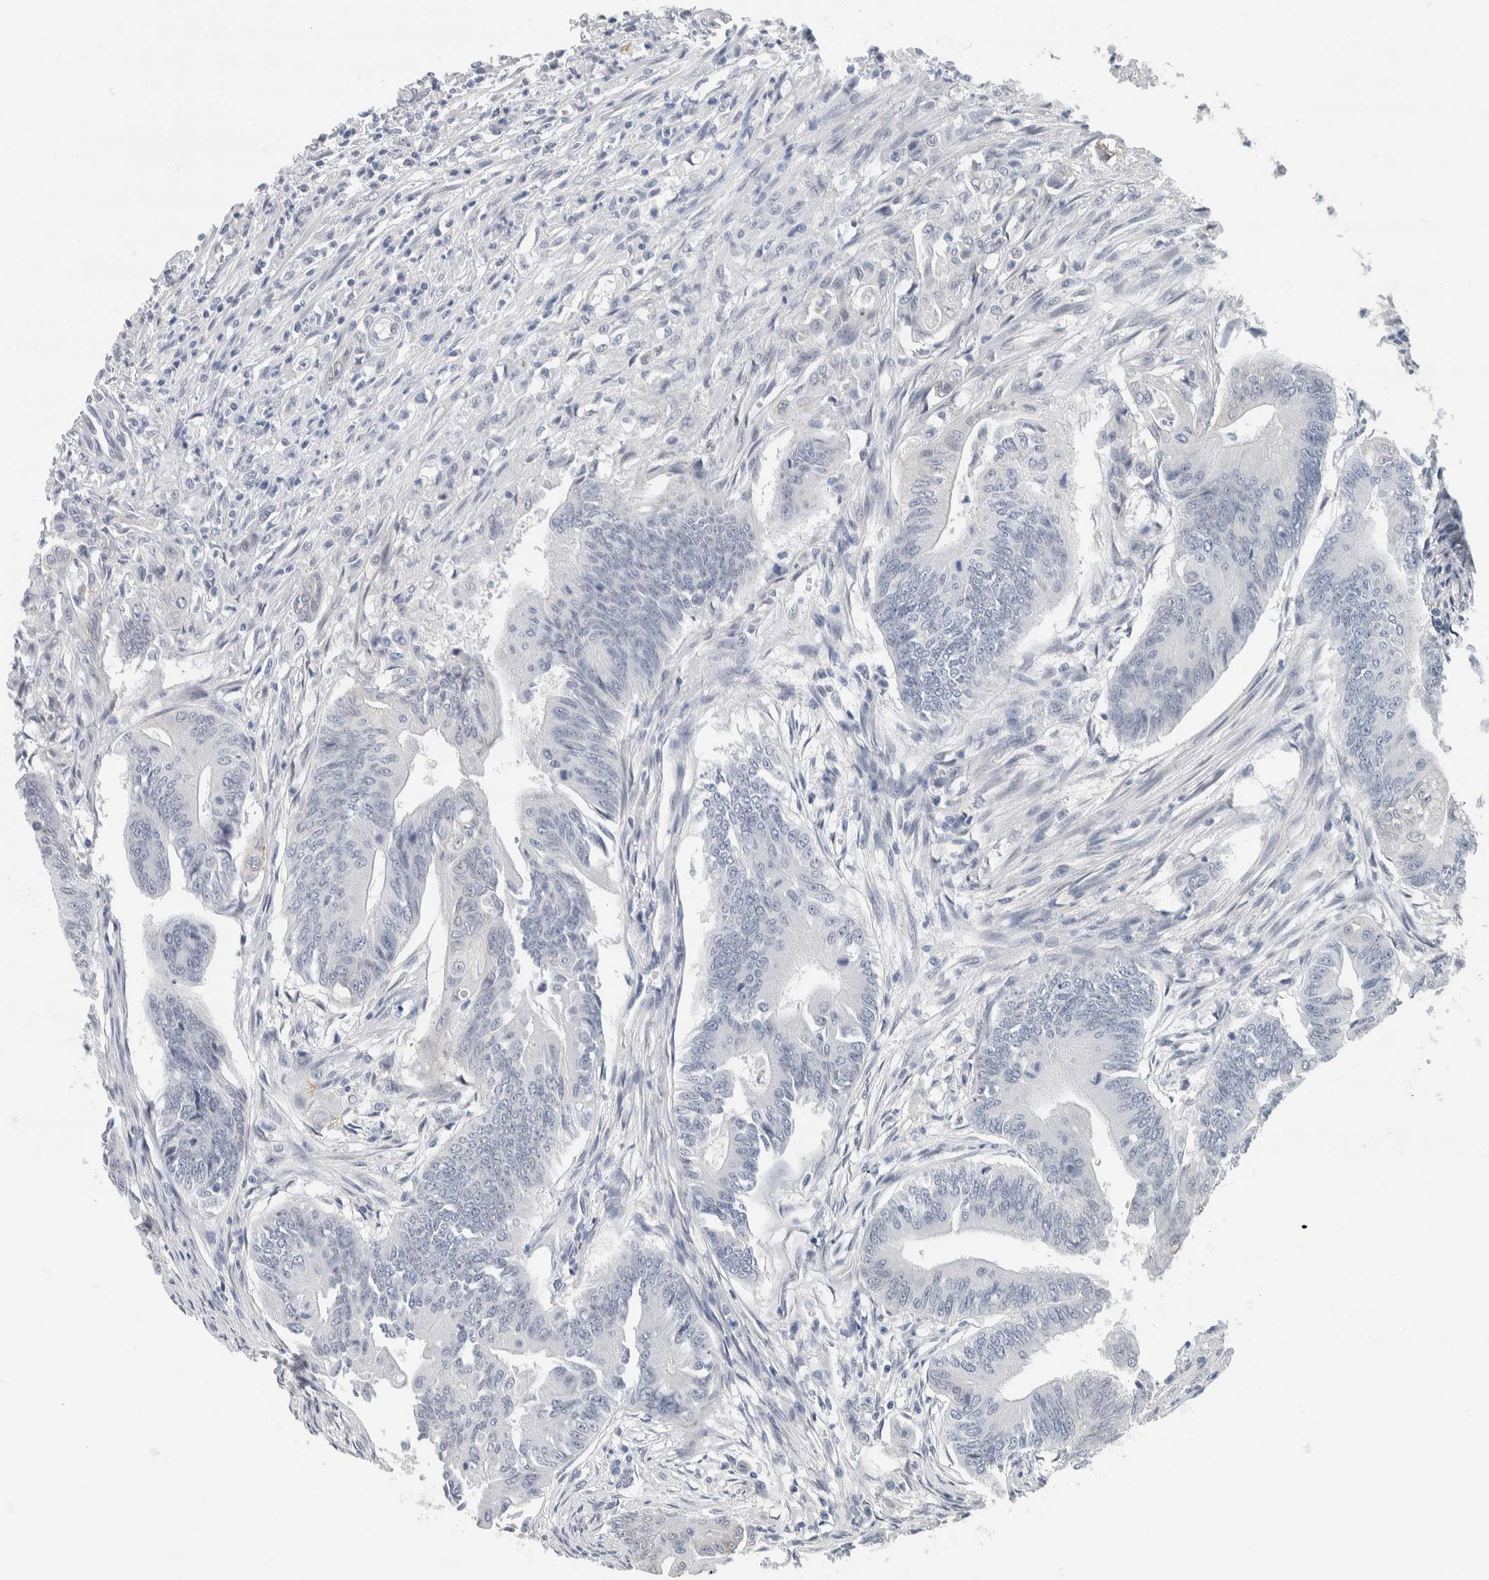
{"staining": {"intensity": "negative", "quantity": "none", "location": "none"}, "tissue": "colorectal cancer", "cell_type": "Tumor cells", "image_type": "cancer", "snomed": [{"axis": "morphology", "description": "Adenoma, NOS"}, {"axis": "morphology", "description": "Adenocarcinoma, NOS"}, {"axis": "topography", "description": "Colon"}], "caption": "Adenoma (colorectal) was stained to show a protein in brown. There is no significant expression in tumor cells.", "gene": "NEFM", "patient": {"sex": "male", "age": 79}}